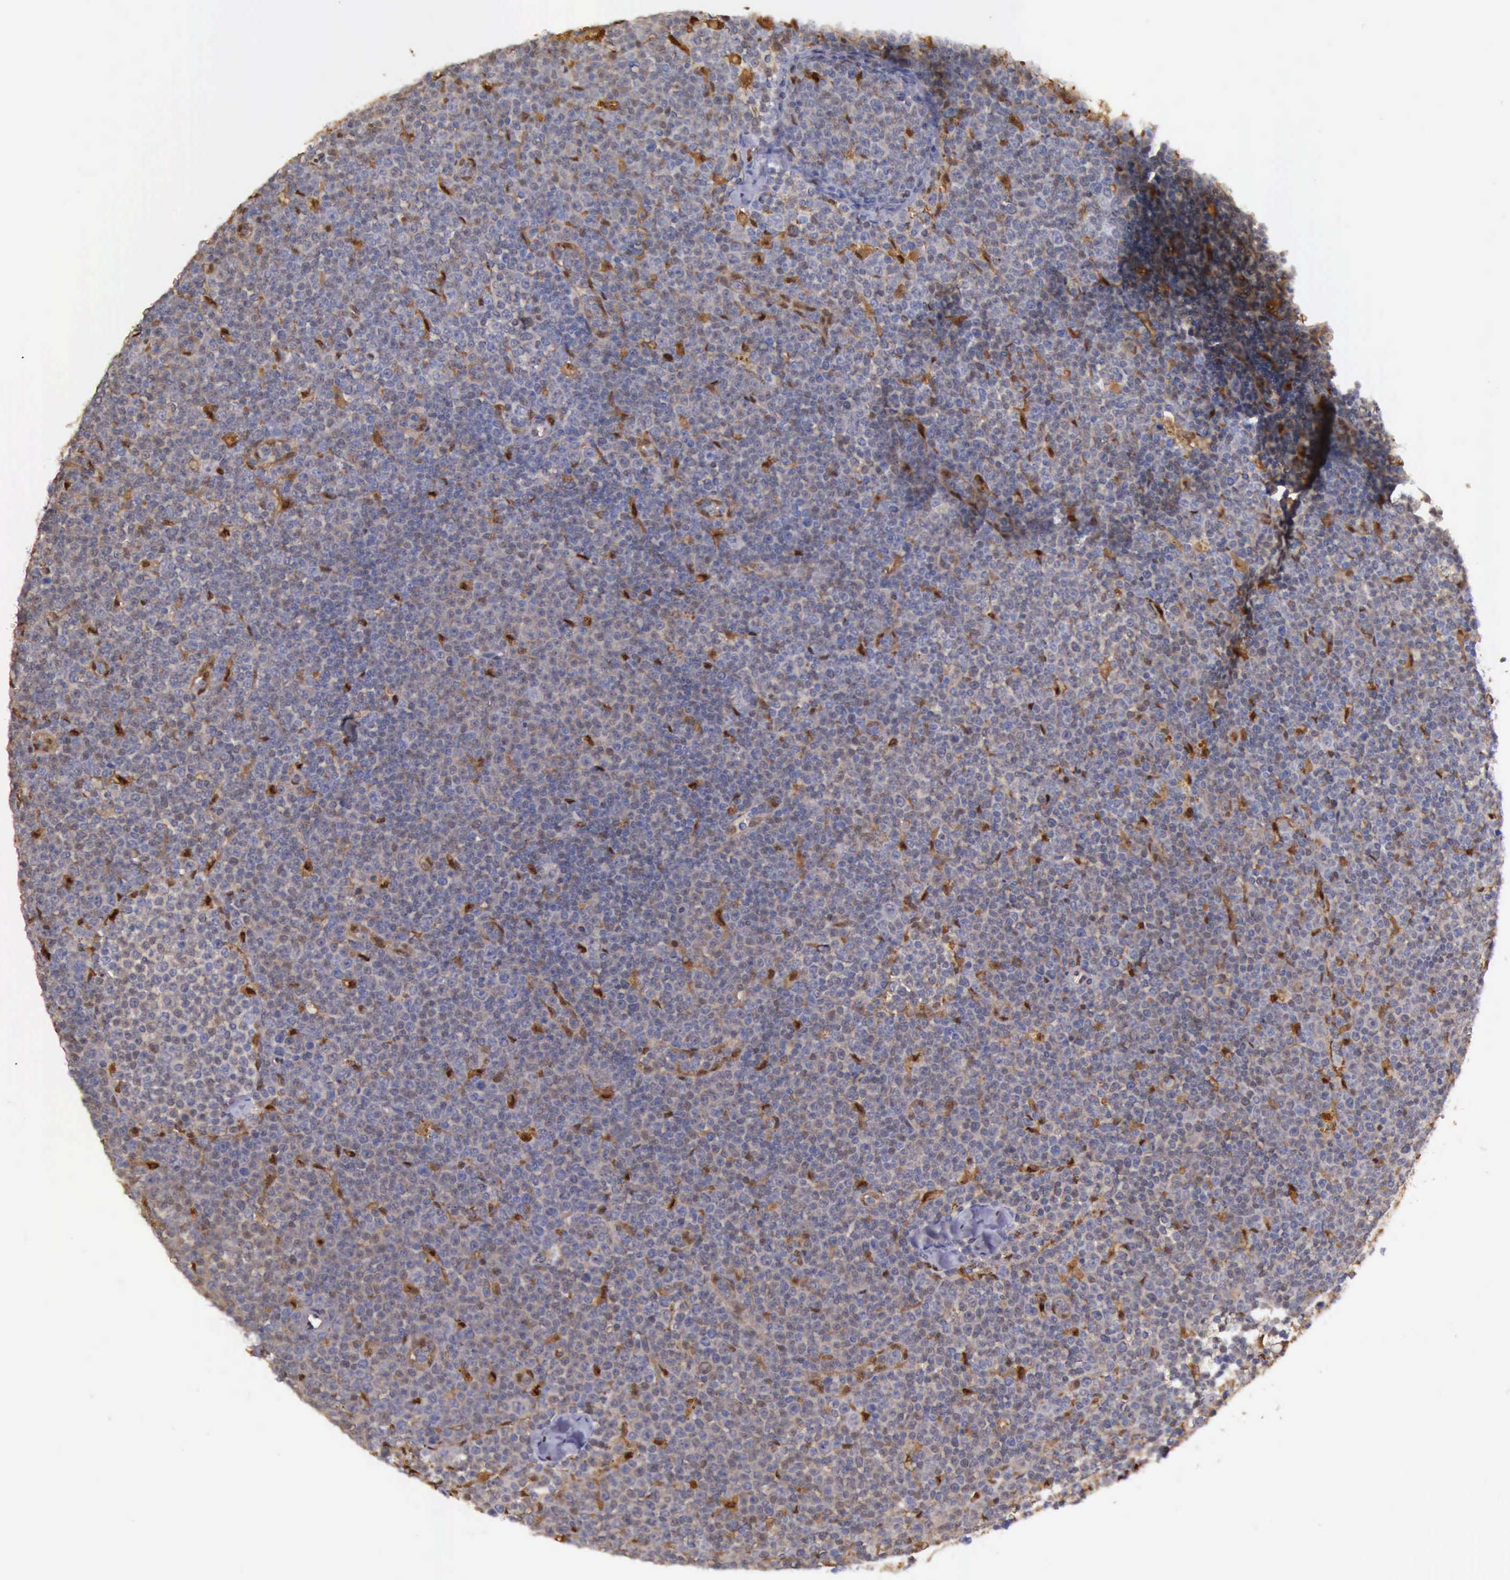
{"staining": {"intensity": "moderate", "quantity": "<25%", "location": "cytoplasmic/membranous,nuclear"}, "tissue": "lymphoma", "cell_type": "Tumor cells", "image_type": "cancer", "snomed": [{"axis": "morphology", "description": "Malignant lymphoma, non-Hodgkin's type, Low grade"}, {"axis": "topography", "description": "Lymph node"}], "caption": "High-power microscopy captured an IHC micrograph of malignant lymphoma, non-Hodgkin's type (low-grade), revealing moderate cytoplasmic/membranous and nuclear positivity in about <25% of tumor cells.", "gene": "TYMP", "patient": {"sex": "male", "age": 50}}